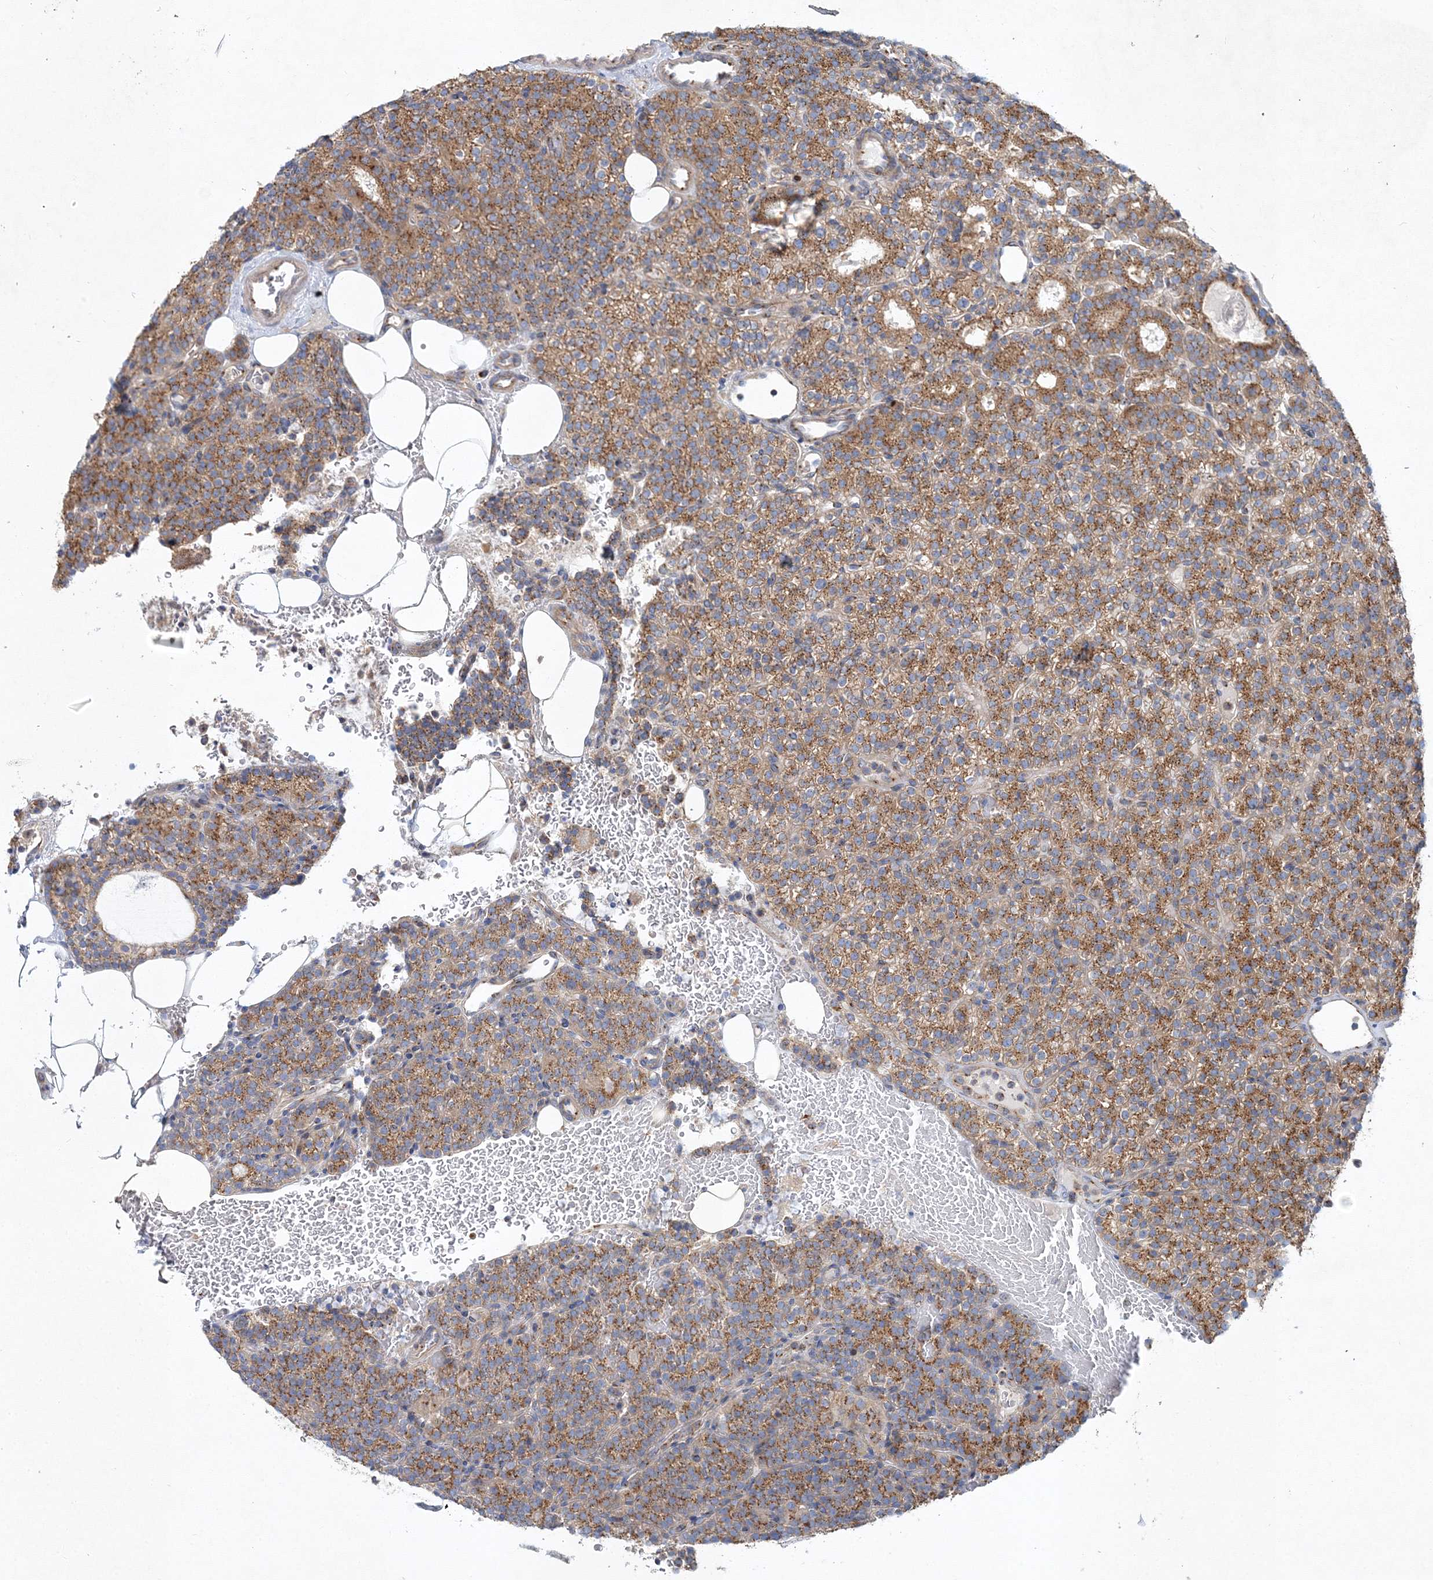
{"staining": {"intensity": "moderate", "quantity": ">75%", "location": "cytoplasmic/membranous"}, "tissue": "parathyroid gland", "cell_type": "Glandular cells", "image_type": "normal", "snomed": [{"axis": "morphology", "description": "Normal tissue, NOS"}, {"axis": "topography", "description": "Parathyroid gland"}], "caption": "Immunohistochemical staining of benign human parathyroid gland shows >75% levels of moderate cytoplasmic/membranous protein staining in about >75% of glandular cells.", "gene": "SEC23IP", "patient": {"sex": "female", "age": 48}}